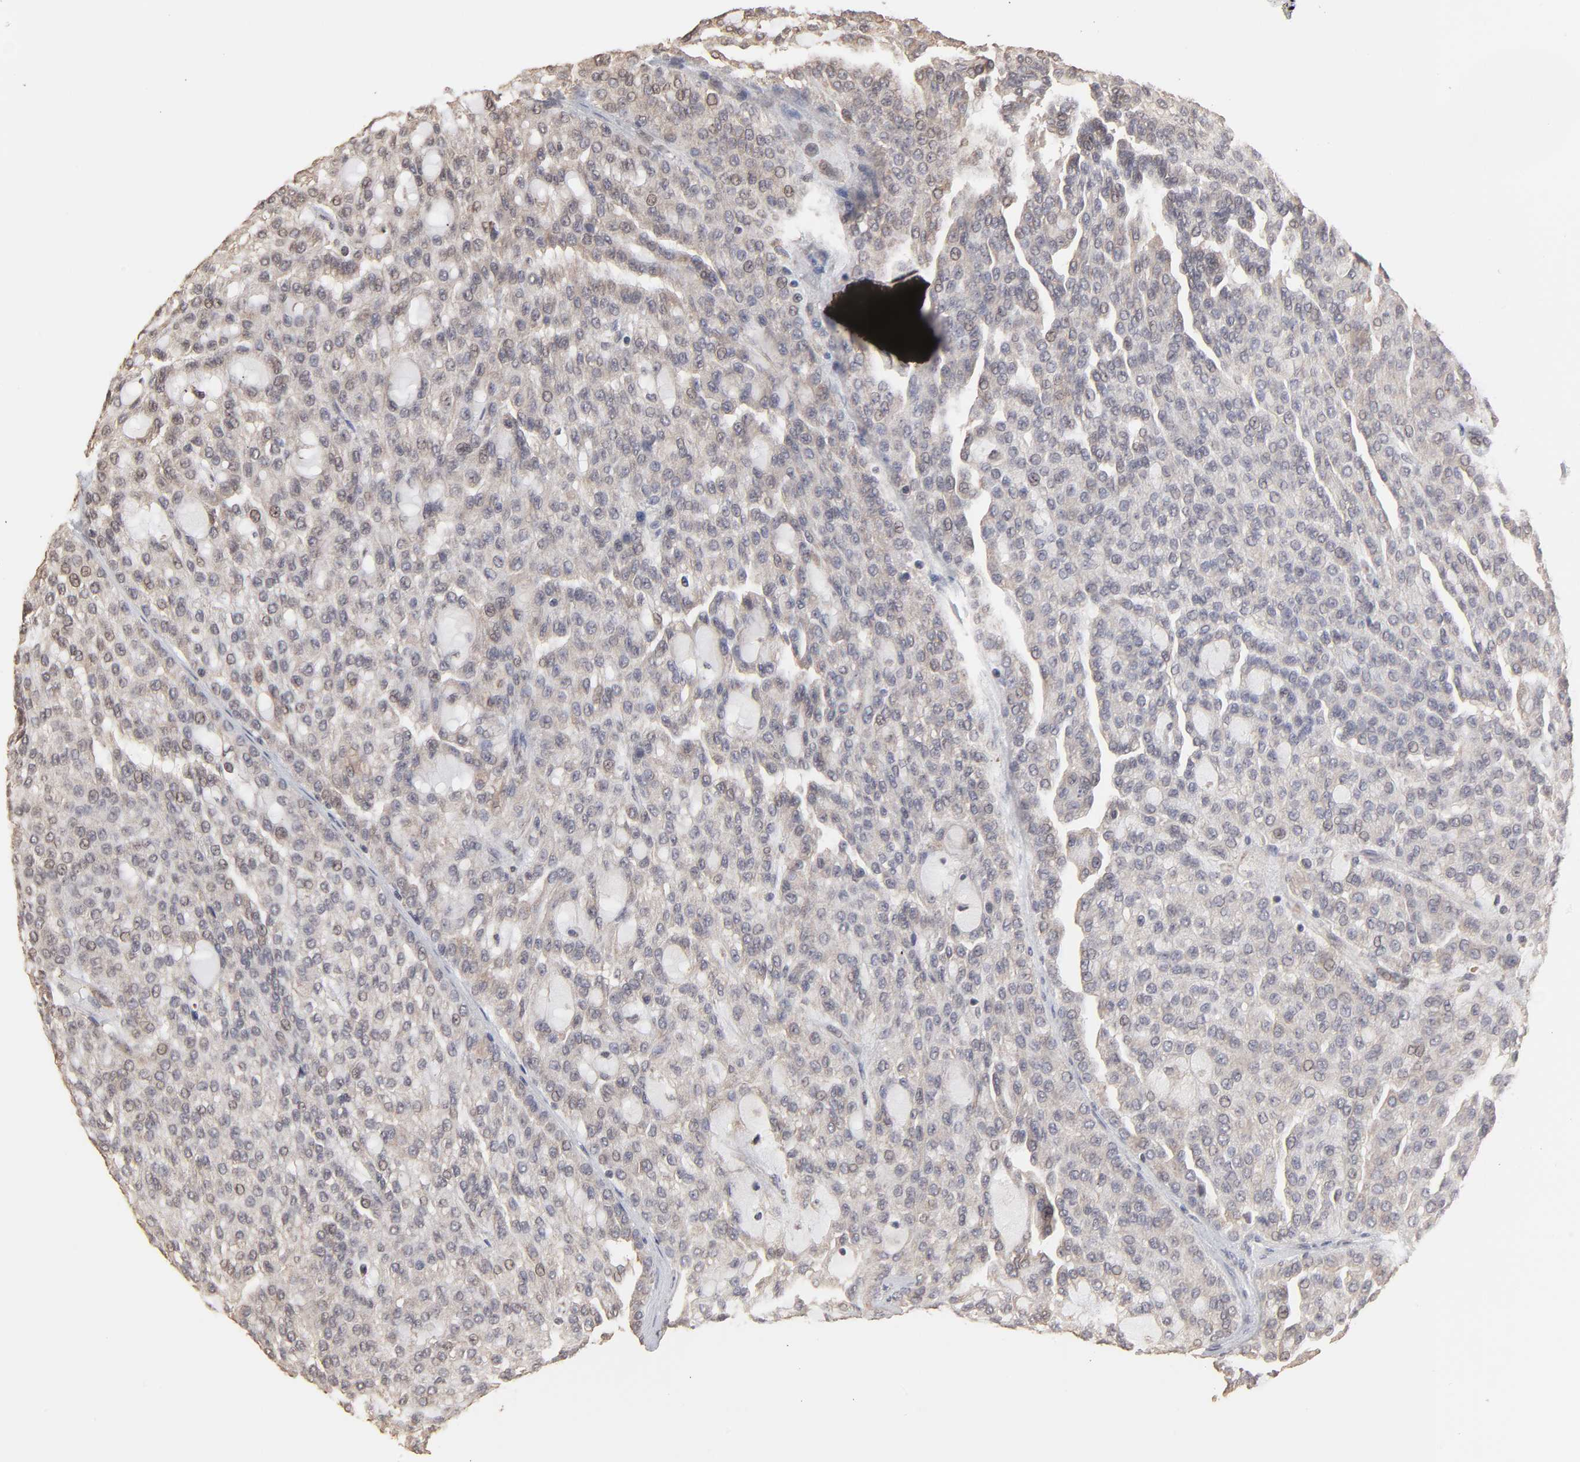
{"staining": {"intensity": "weak", "quantity": "25%-75%", "location": "cytoplasmic/membranous"}, "tissue": "renal cancer", "cell_type": "Tumor cells", "image_type": "cancer", "snomed": [{"axis": "morphology", "description": "Adenocarcinoma, NOS"}, {"axis": "topography", "description": "Kidney"}], "caption": "A high-resolution photomicrograph shows immunohistochemistry staining of renal cancer, which shows weak cytoplasmic/membranous expression in approximately 25%-75% of tumor cells.", "gene": "CHM", "patient": {"sex": "male", "age": 63}}